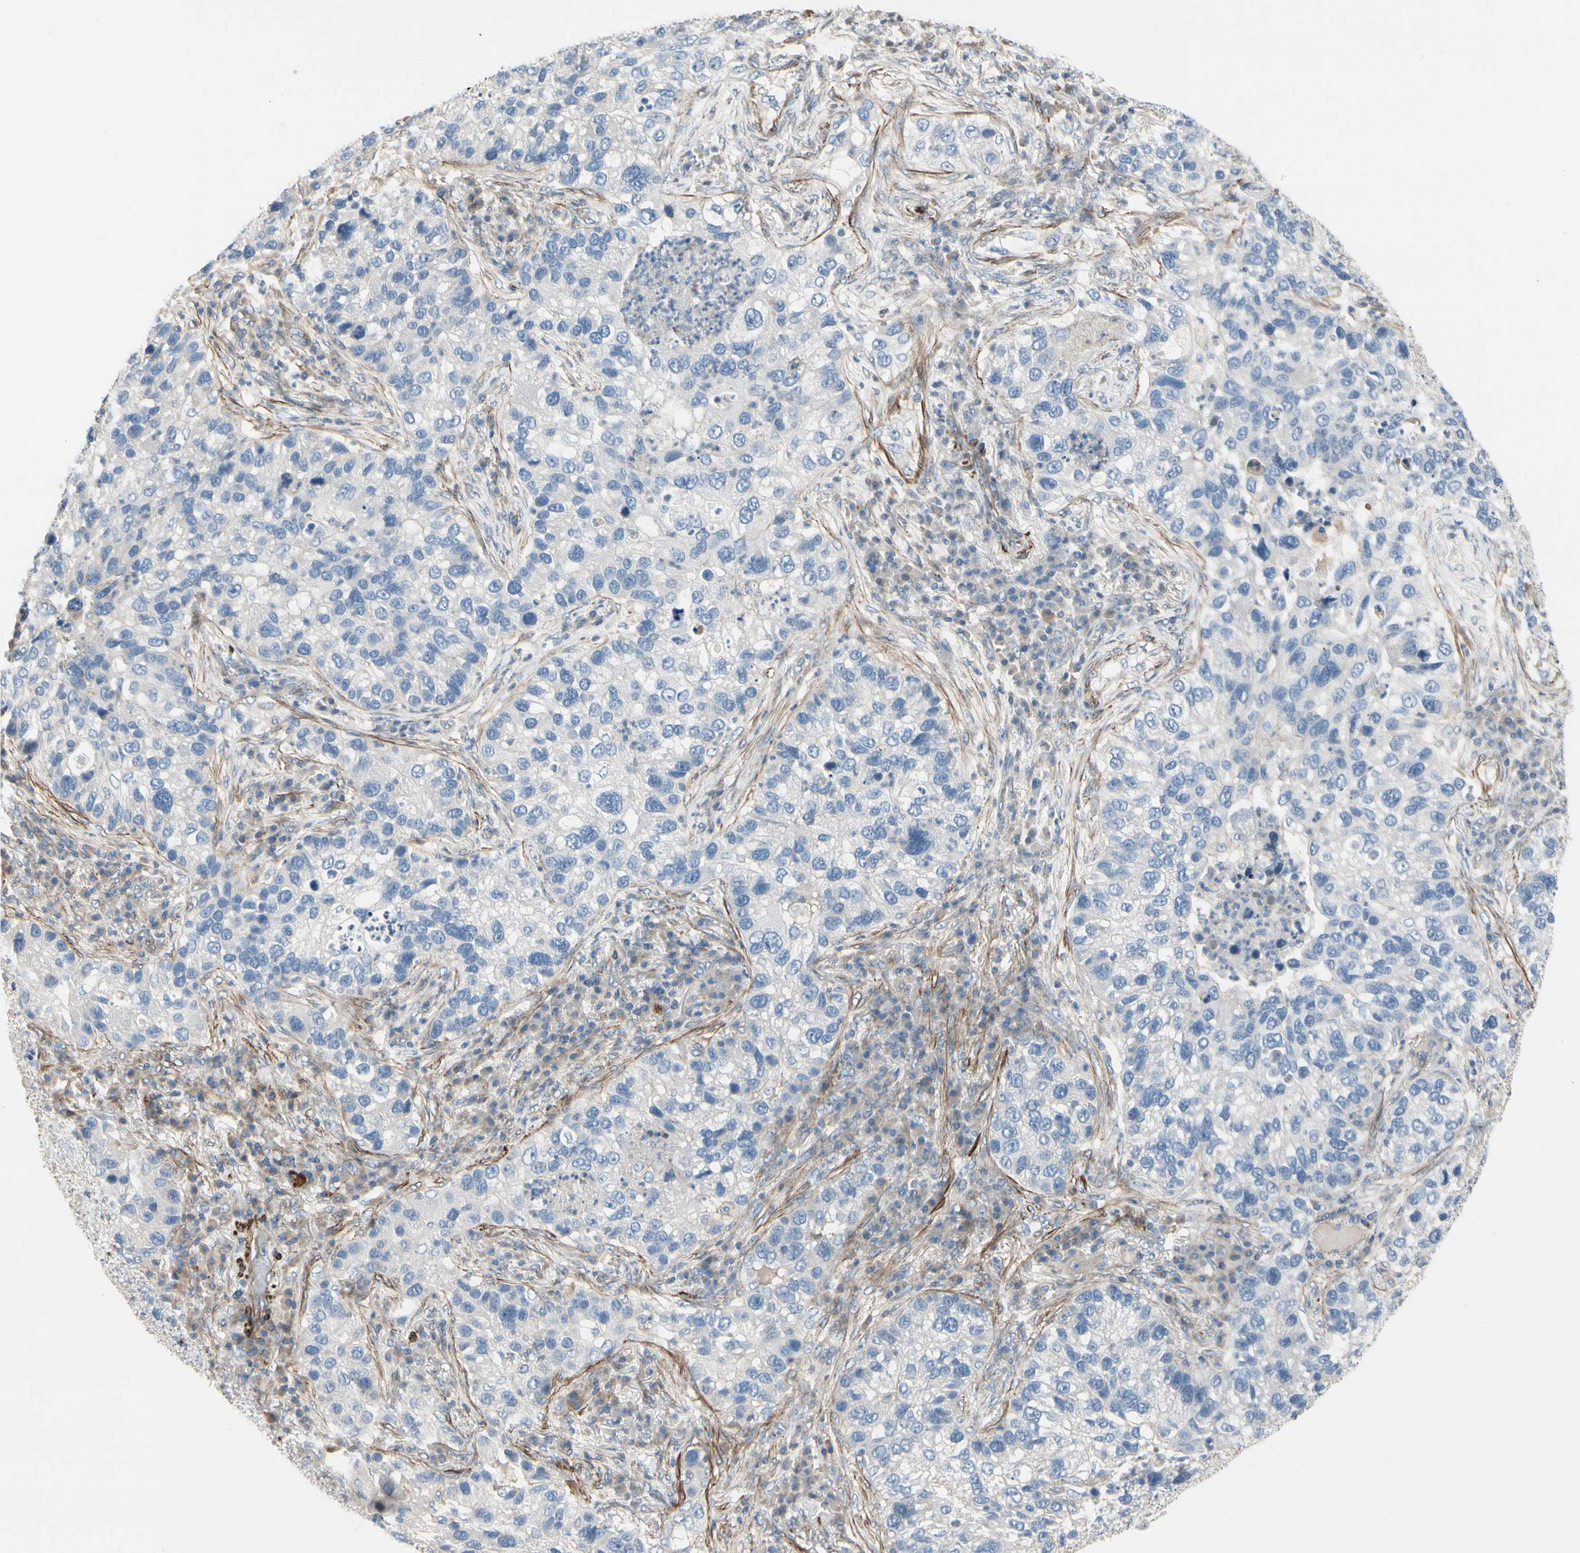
{"staining": {"intensity": "negative", "quantity": "none", "location": "none"}, "tissue": "lung cancer", "cell_type": "Tumor cells", "image_type": "cancer", "snomed": [{"axis": "morphology", "description": "Normal tissue, NOS"}, {"axis": "morphology", "description": "Adenocarcinoma, NOS"}, {"axis": "topography", "description": "Bronchus"}, {"axis": "topography", "description": "Lung"}], "caption": "Immunohistochemistry micrograph of neoplastic tissue: human lung cancer (adenocarcinoma) stained with DAB shows no significant protein staining in tumor cells. Nuclei are stained in blue.", "gene": "TPM1", "patient": {"sex": "male", "age": 54}}